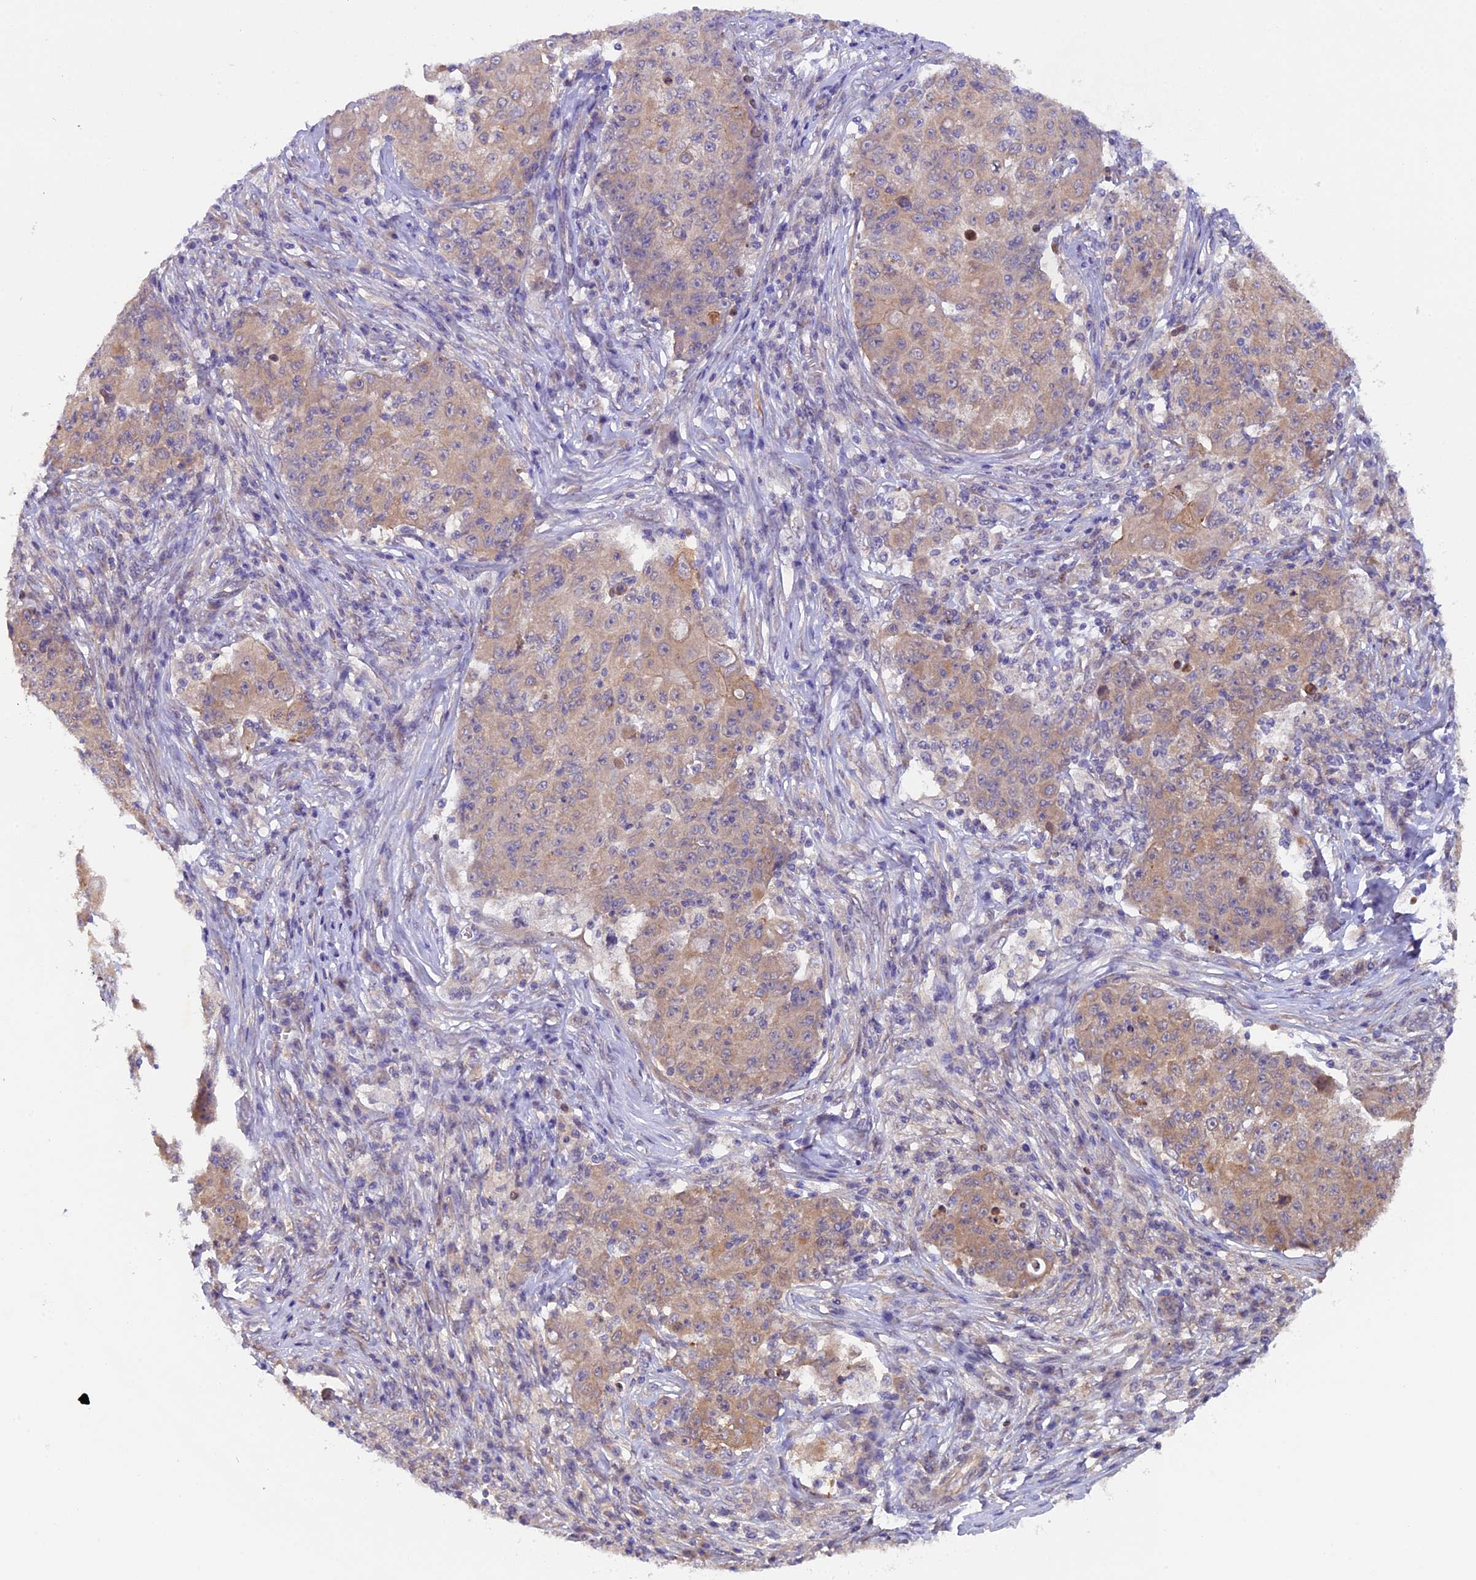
{"staining": {"intensity": "weak", "quantity": "25%-75%", "location": "cytoplasmic/membranous"}, "tissue": "ovarian cancer", "cell_type": "Tumor cells", "image_type": "cancer", "snomed": [{"axis": "morphology", "description": "Carcinoma, endometroid"}, {"axis": "topography", "description": "Ovary"}], "caption": "Weak cytoplasmic/membranous protein staining is identified in approximately 25%-75% of tumor cells in ovarian cancer (endometroid carcinoma). (DAB IHC with brightfield microscopy, high magnification).", "gene": "CCDC9B", "patient": {"sex": "female", "age": 42}}